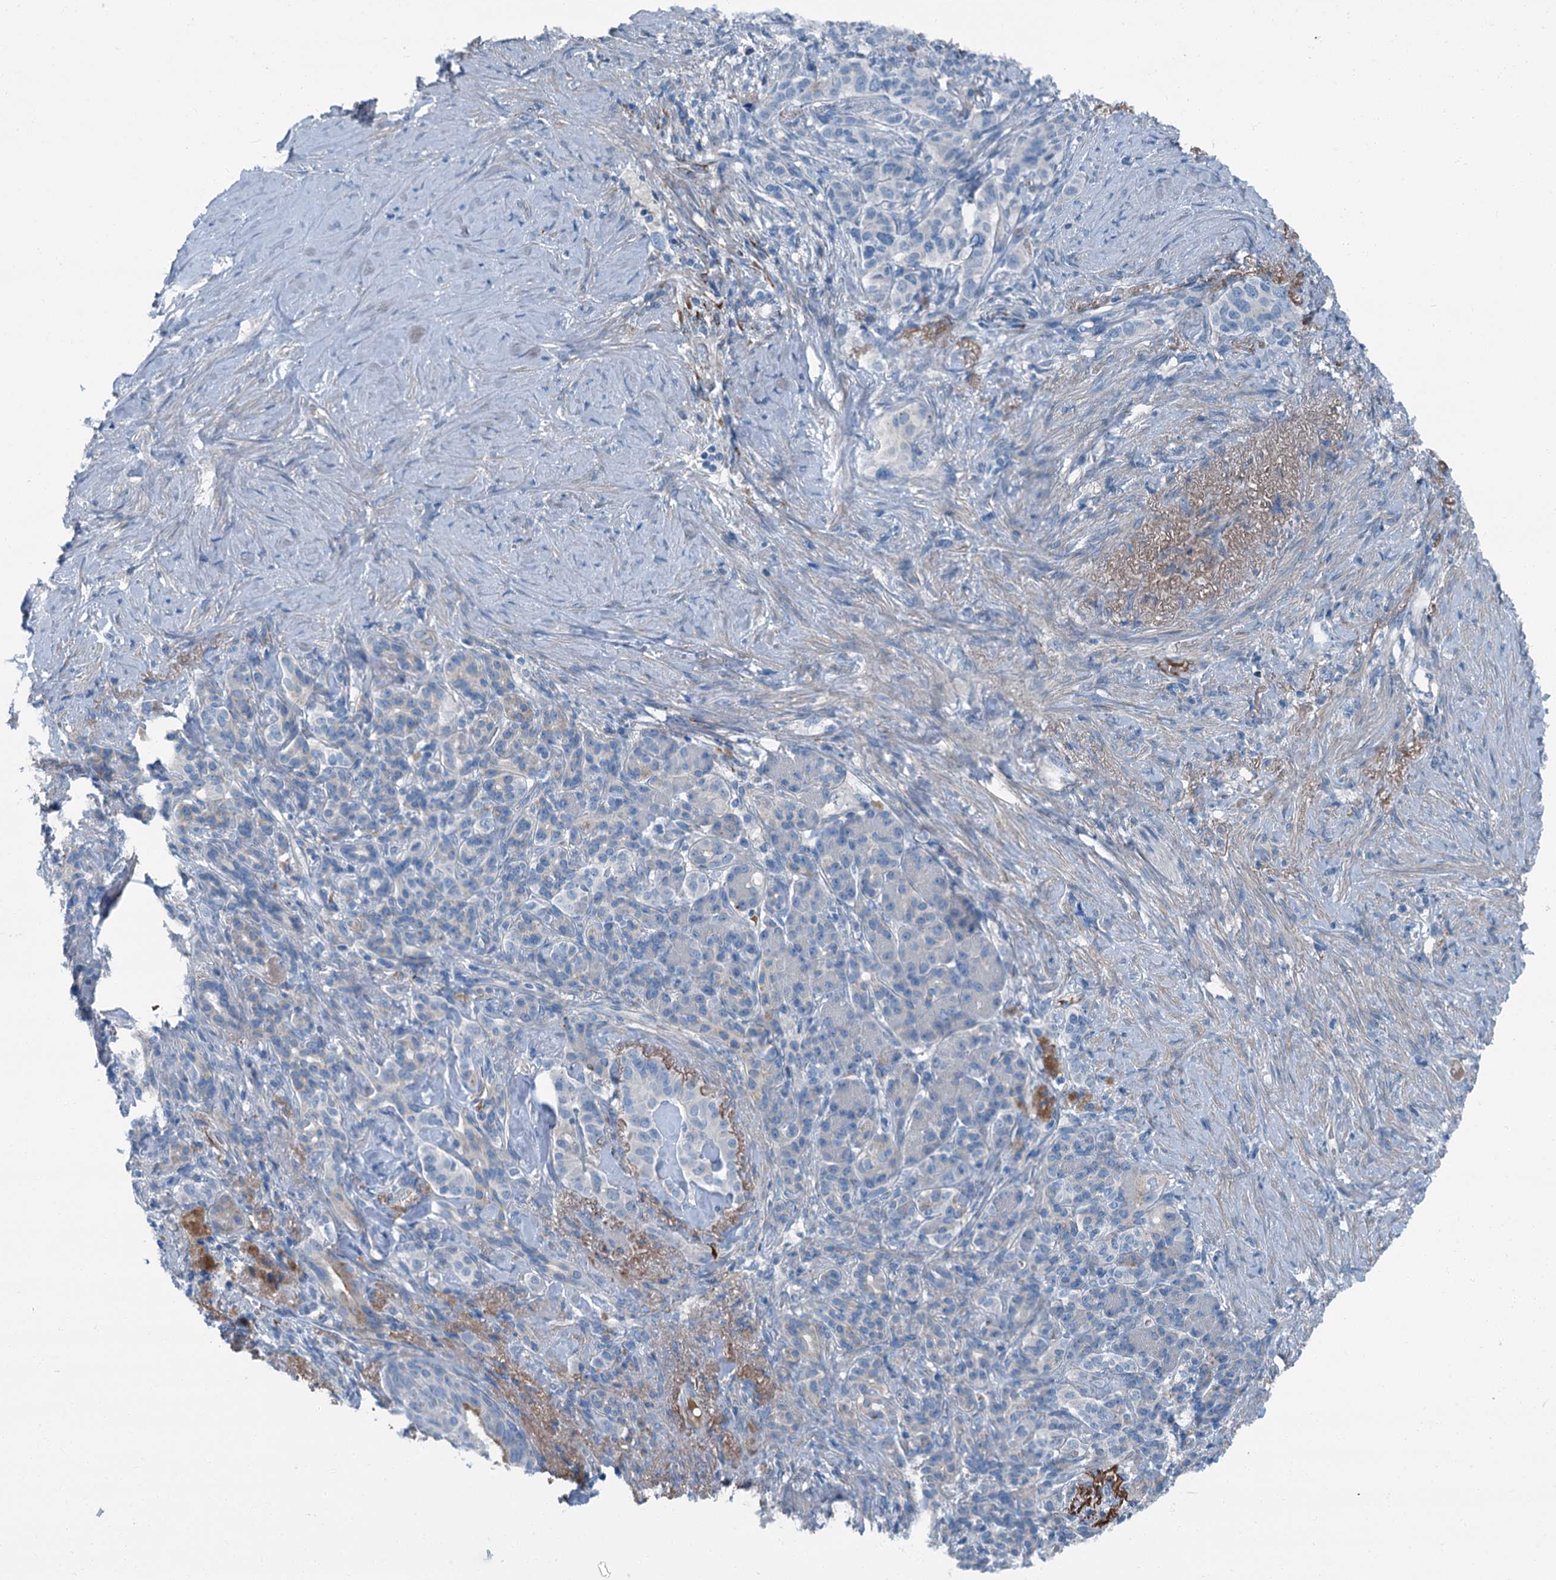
{"staining": {"intensity": "negative", "quantity": "none", "location": "none"}, "tissue": "pancreatic cancer", "cell_type": "Tumor cells", "image_type": "cancer", "snomed": [{"axis": "morphology", "description": "Adenocarcinoma, NOS"}, {"axis": "topography", "description": "Pancreas"}], "caption": "Tumor cells are negative for protein expression in human adenocarcinoma (pancreatic).", "gene": "AXL", "patient": {"sex": "female", "age": 74}}